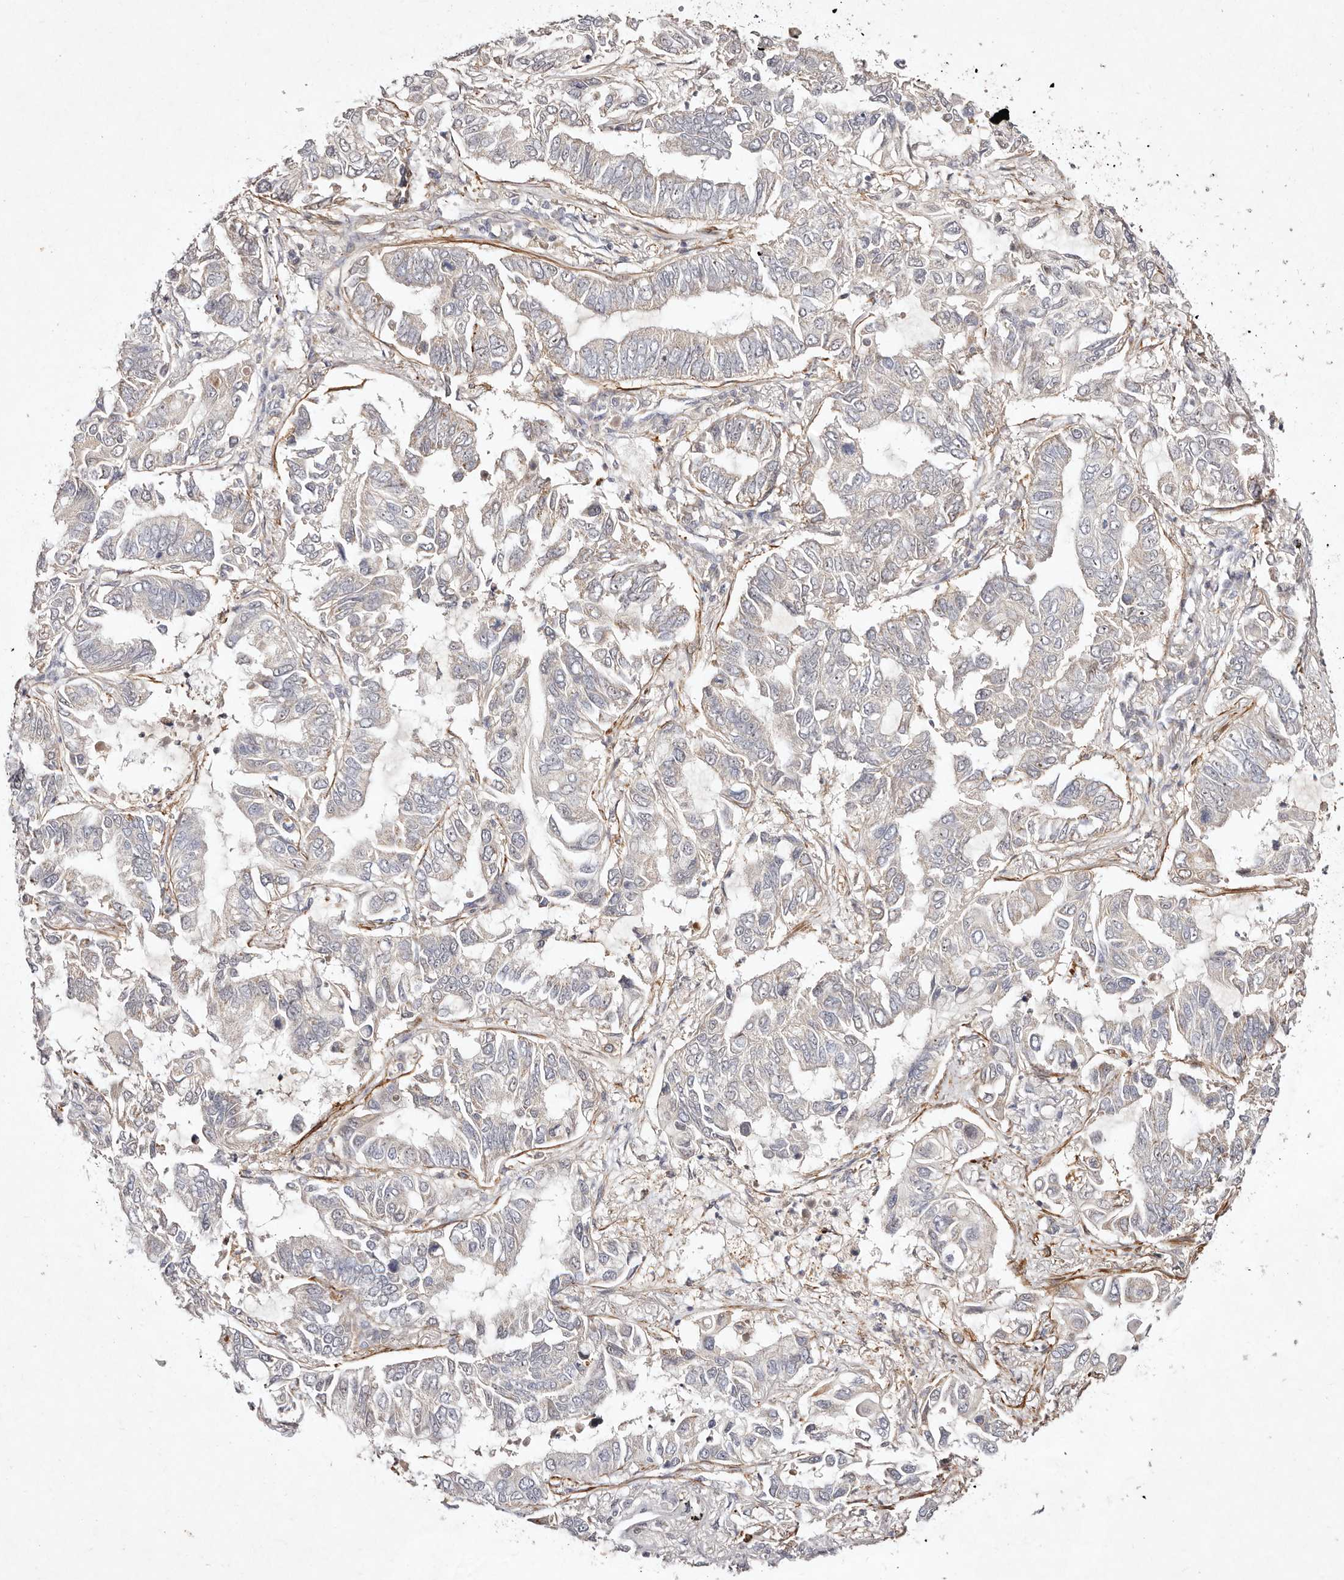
{"staining": {"intensity": "negative", "quantity": "none", "location": "none"}, "tissue": "lung cancer", "cell_type": "Tumor cells", "image_type": "cancer", "snomed": [{"axis": "morphology", "description": "Adenocarcinoma, NOS"}, {"axis": "topography", "description": "Lung"}], "caption": "Protein analysis of lung adenocarcinoma shows no significant positivity in tumor cells.", "gene": "MTMR11", "patient": {"sex": "male", "age": 64}}